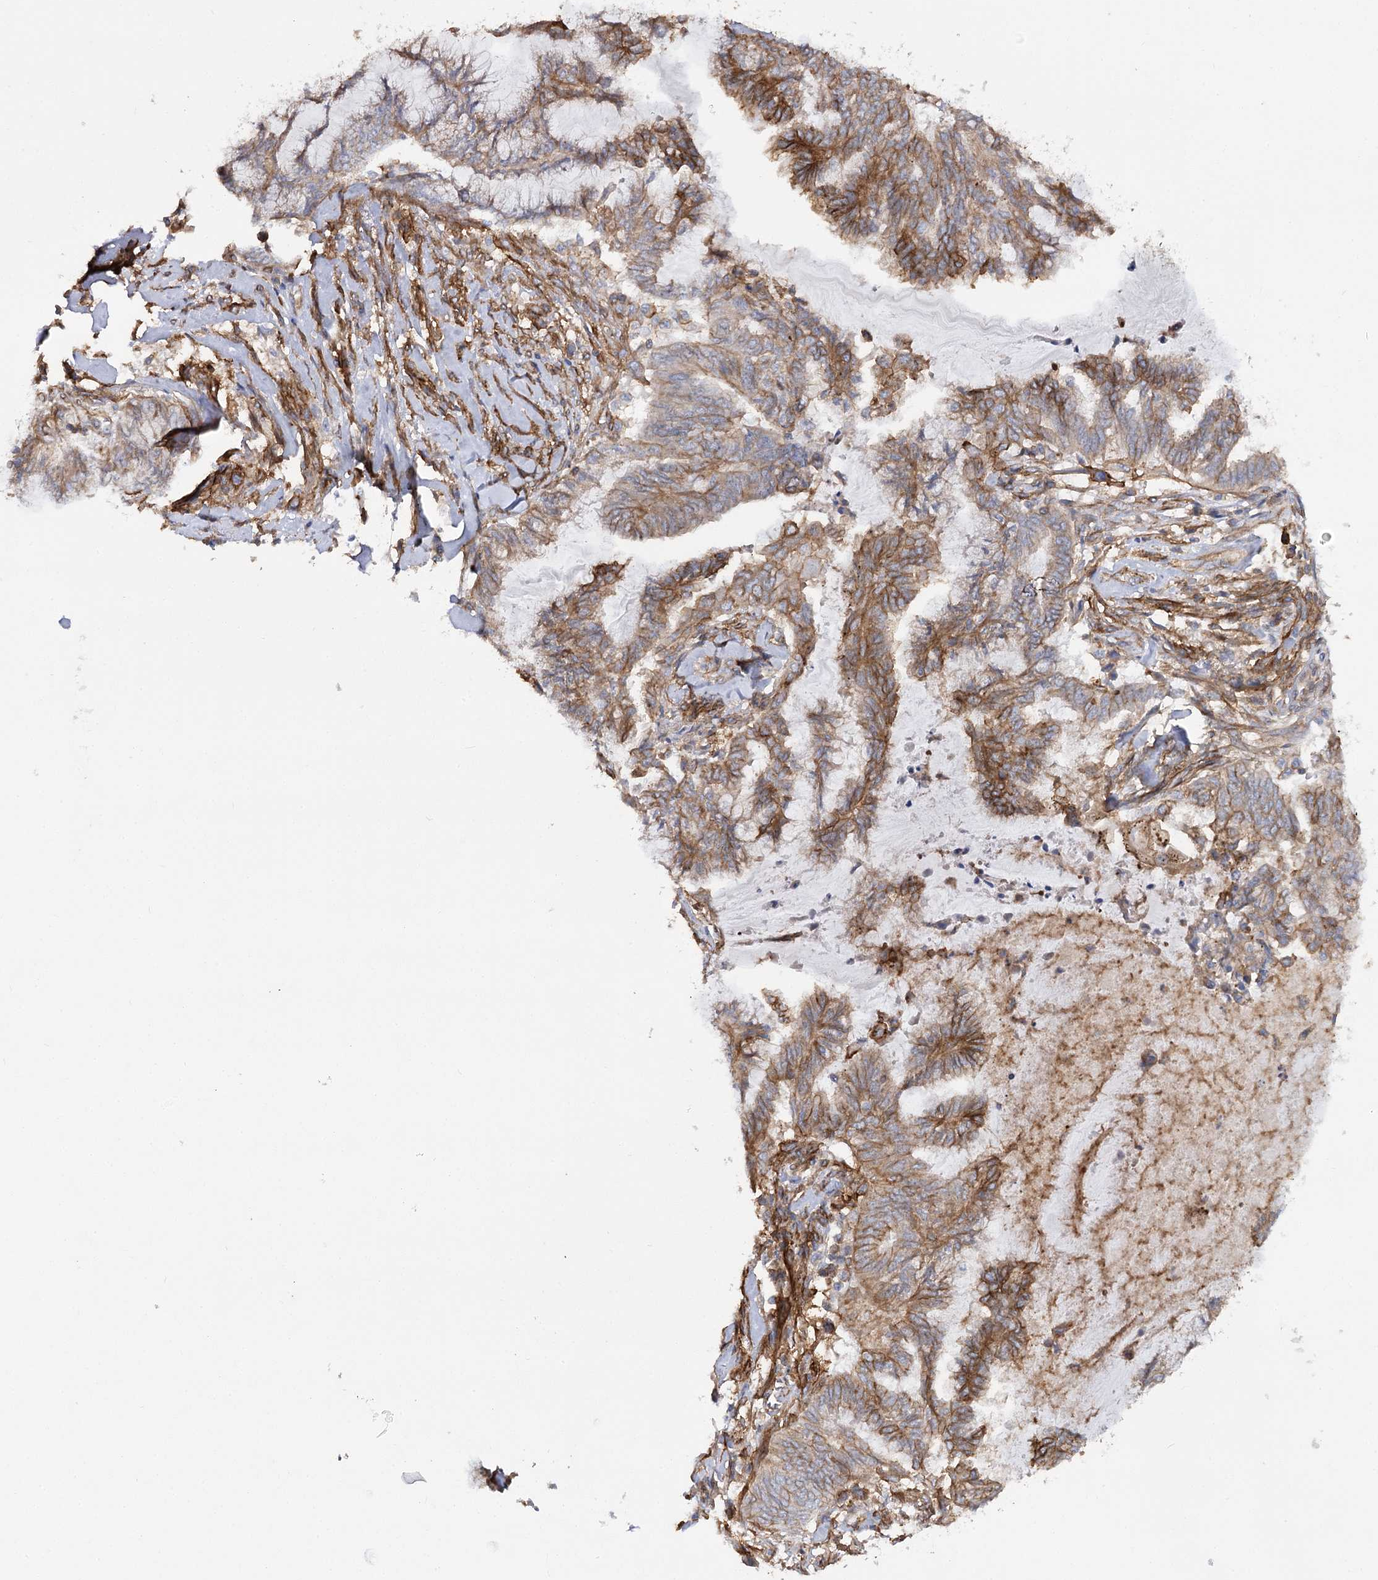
{"staining": {"intensity": "weak", "quantity": ">75%", "location": "cytoplasmic/membranous"}, "tissue": "endometrial cancer", "cell_type": "Tumor cells", "image_type": "cancer", "snomed": [{"axis": "morphology", "description": "Adenocarcinoma, NOS"}, {"axis": "topography", "description": "Endometrium"}], "caption": "Human endometrial adenocarcinoma stained with a brown dye reveals weak cytoplasmic/membranous positive expression in approximately >75% of tumor cells.", "gene": "SYNPO2", "patient": {"sex": "female", "age": 86}}